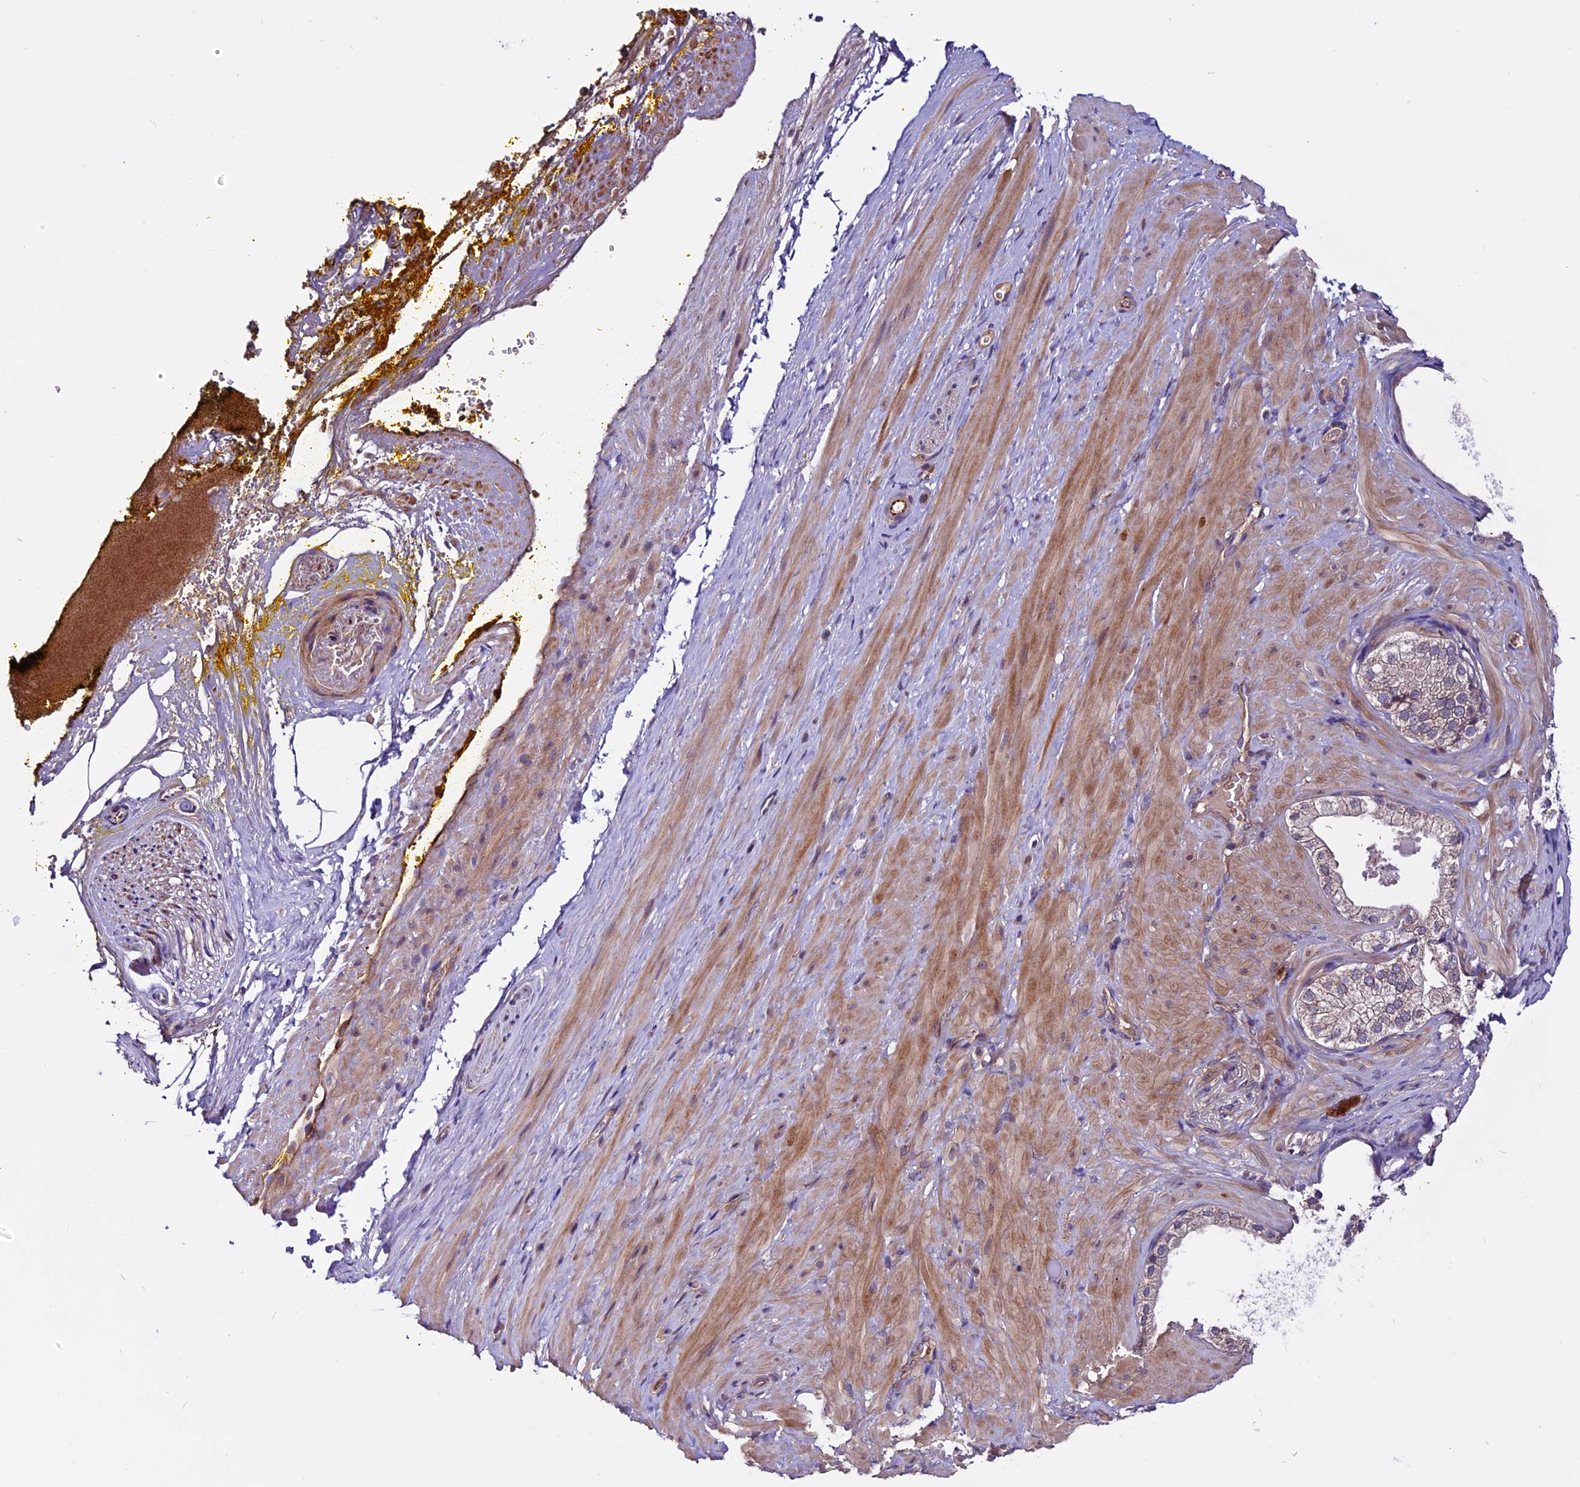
{"staining": {"intensity": "moderate", "quantity": "25%-75%", "location": "cytoplasmic/membranous"}, "tissue": "adipose tissue", "cell_type": "Adipocytes", "image_type": "normal", "snomed": [{"axis": "morphology", "description": "Normal tissue, NOS"}, {"axis": "morphology", "description": "Adenocarcinoma, Low grade"}, {"axis": "topography", "description": "Prostate"}, {"axis": "topography", "description": "Peripheral nerve tissue"}], "caption": "There is medium levels of moderate cytoplasmic/membranous positivity in adipocytes of unremarkable adipose tissue, as demonstrated by immunohistochemical staining (brown color).", "gene": "RINL", "patient": {"sex": "male", "age": 63}}